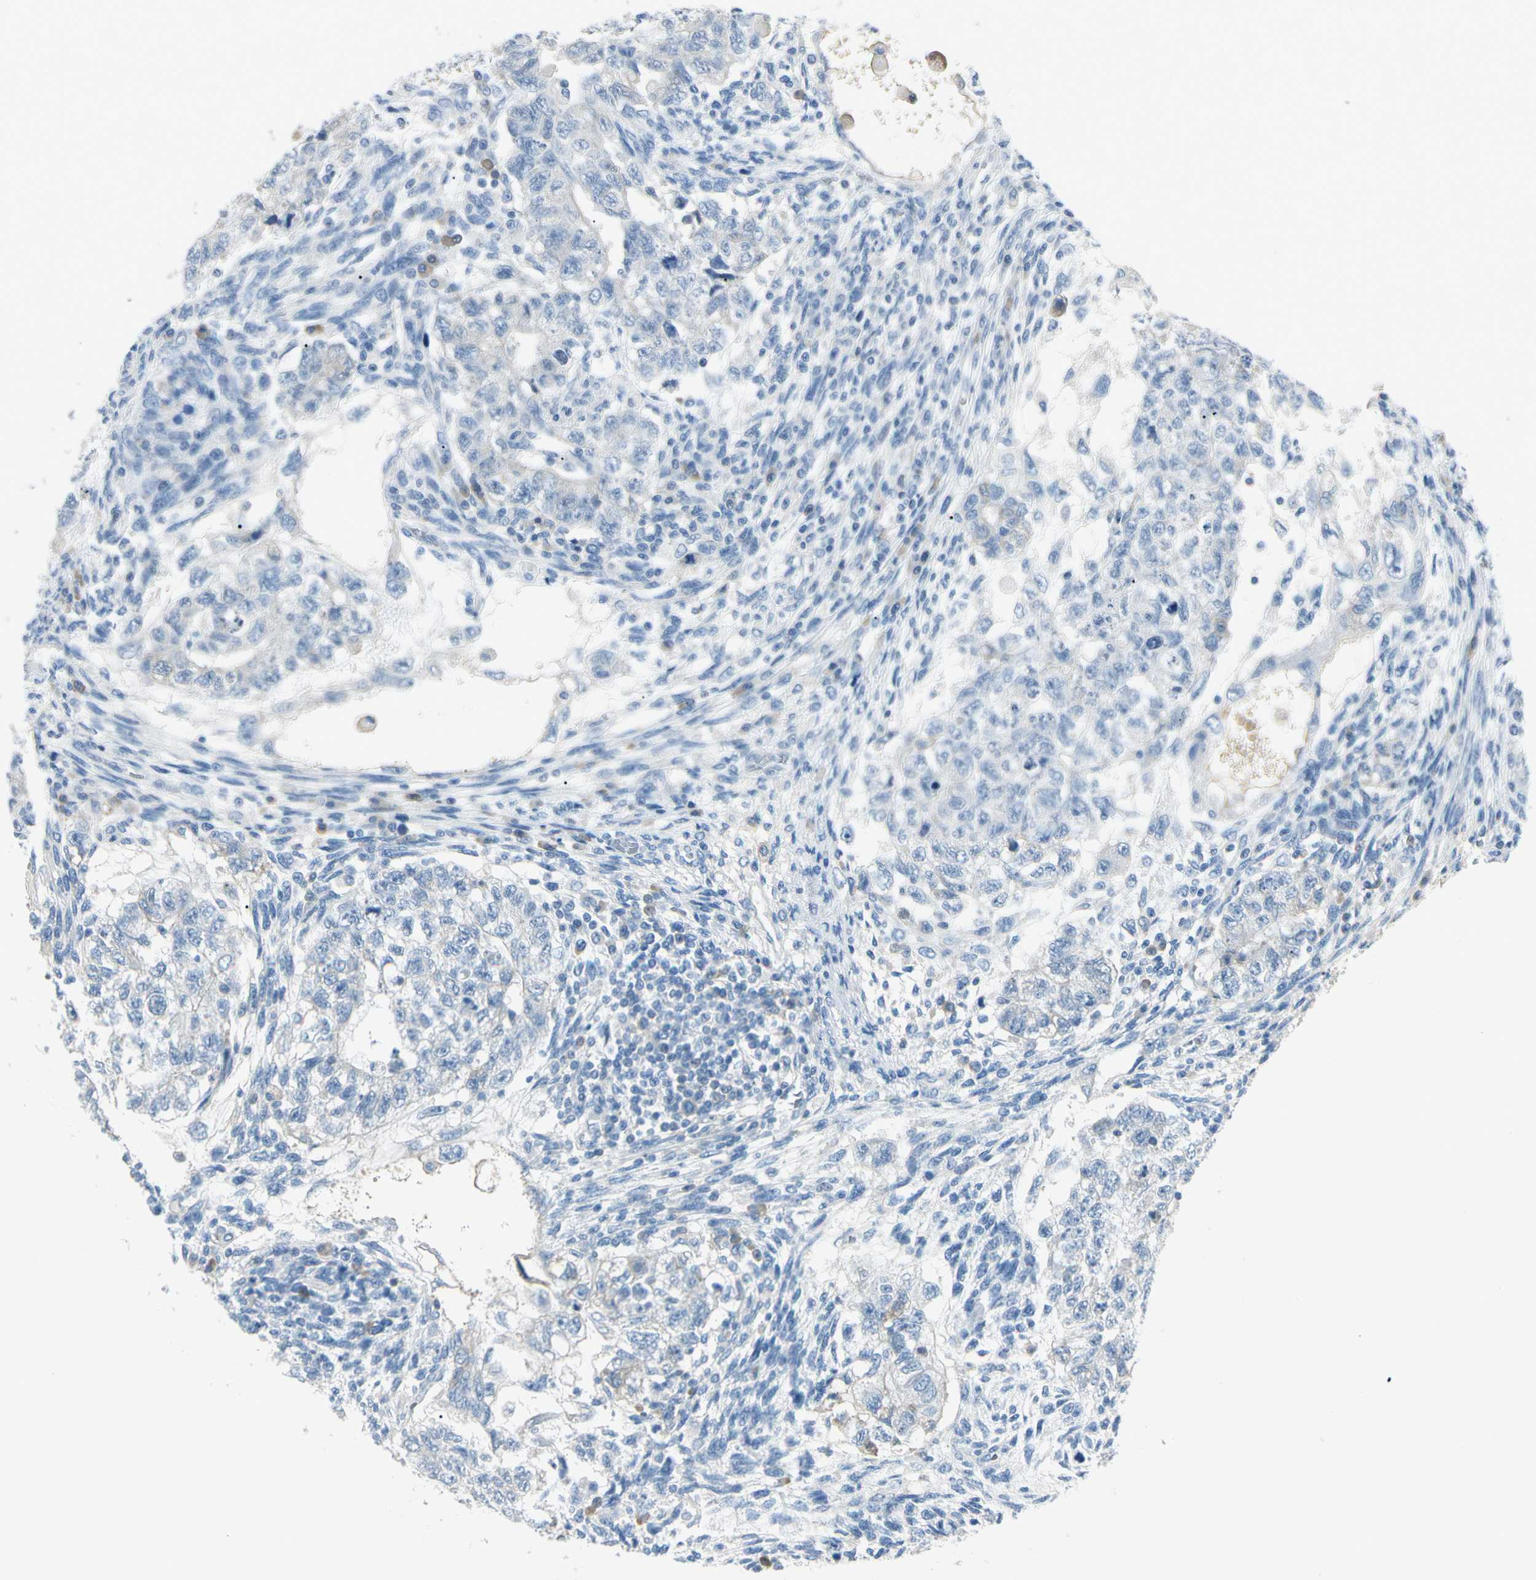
{"staining": {"intensity": "negative", "quantity": "none", "location": "none"}, "tissue": "testis cancer", "cell_type": "Tumor cells", "image_type": "cancer", "snomed": [{"axis": "morphology", "description": "Normal tissue, NOS"}, {"axis": "morphology", "description": "Carcinoma, Embryonal, NOS"}, {"axis": "topography", "description": "Testis"}], "caption": "Testis cancer (embryonal carcinoma) was stained to show a protein in brown. There is no significant staining in tumor cells.", "gene": "SLC6A15", "patient": {"sex": "male", "age": 36}}